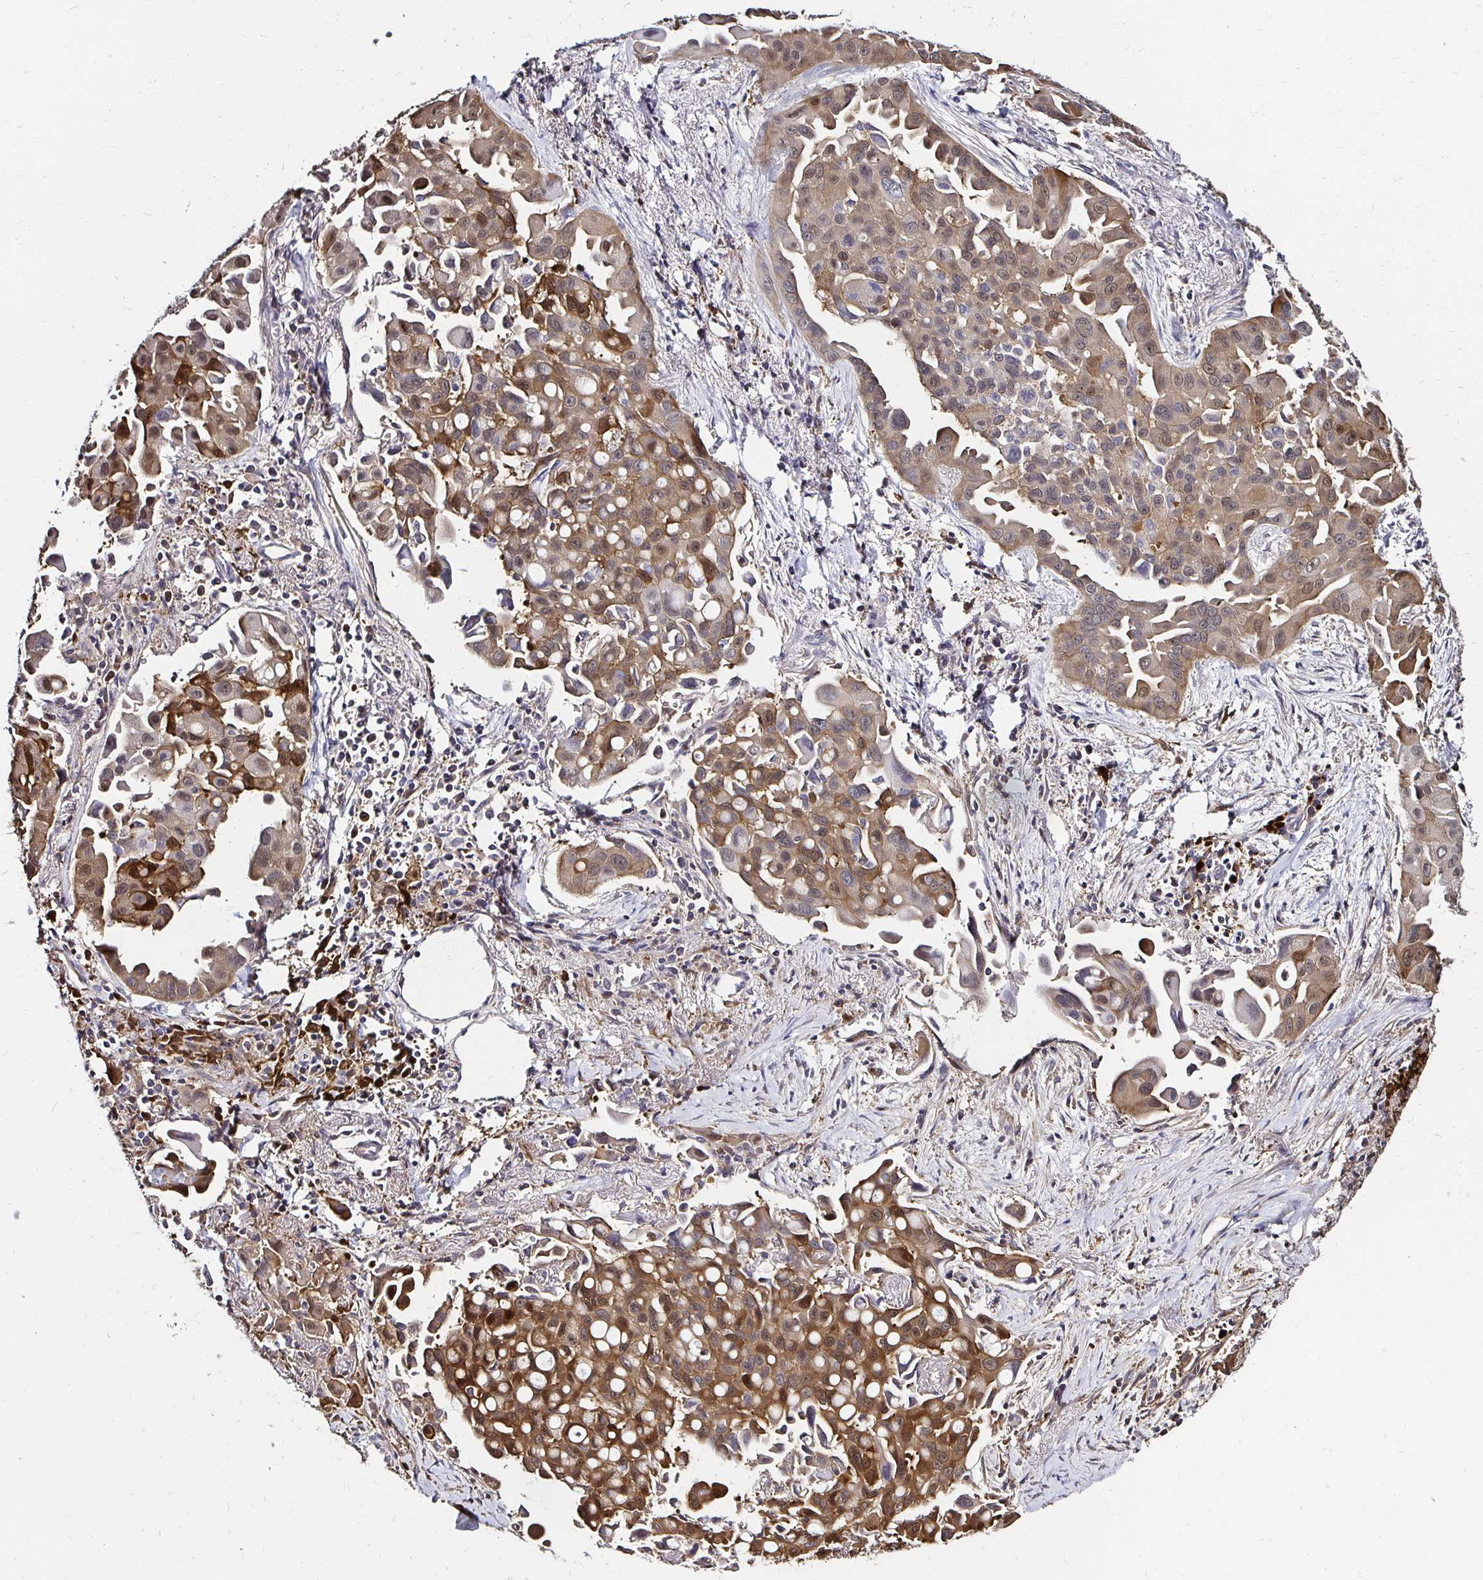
{"staining": {"intensity": "moderate", "quantity": "25%-75%", "location": "cytoplasmic/membranous,nuclear"}, "tissue": "lung cancer", "cell_type": "Tumor cells", "image_type": "cancer", "snomed": [{"axis": "morphology", "description": "Adenocarcinoma, NOS"}, {"axis": "topography", "description": "Lung"}], "caption": "Tumor cells show medium levels of moderate cytoplasmic/membranous and nuclear positivity in about 25%-75% of cells in lung adenocarcinoma.", "gene": "TXN", "patient": {"sex": "male", "age": 68}}